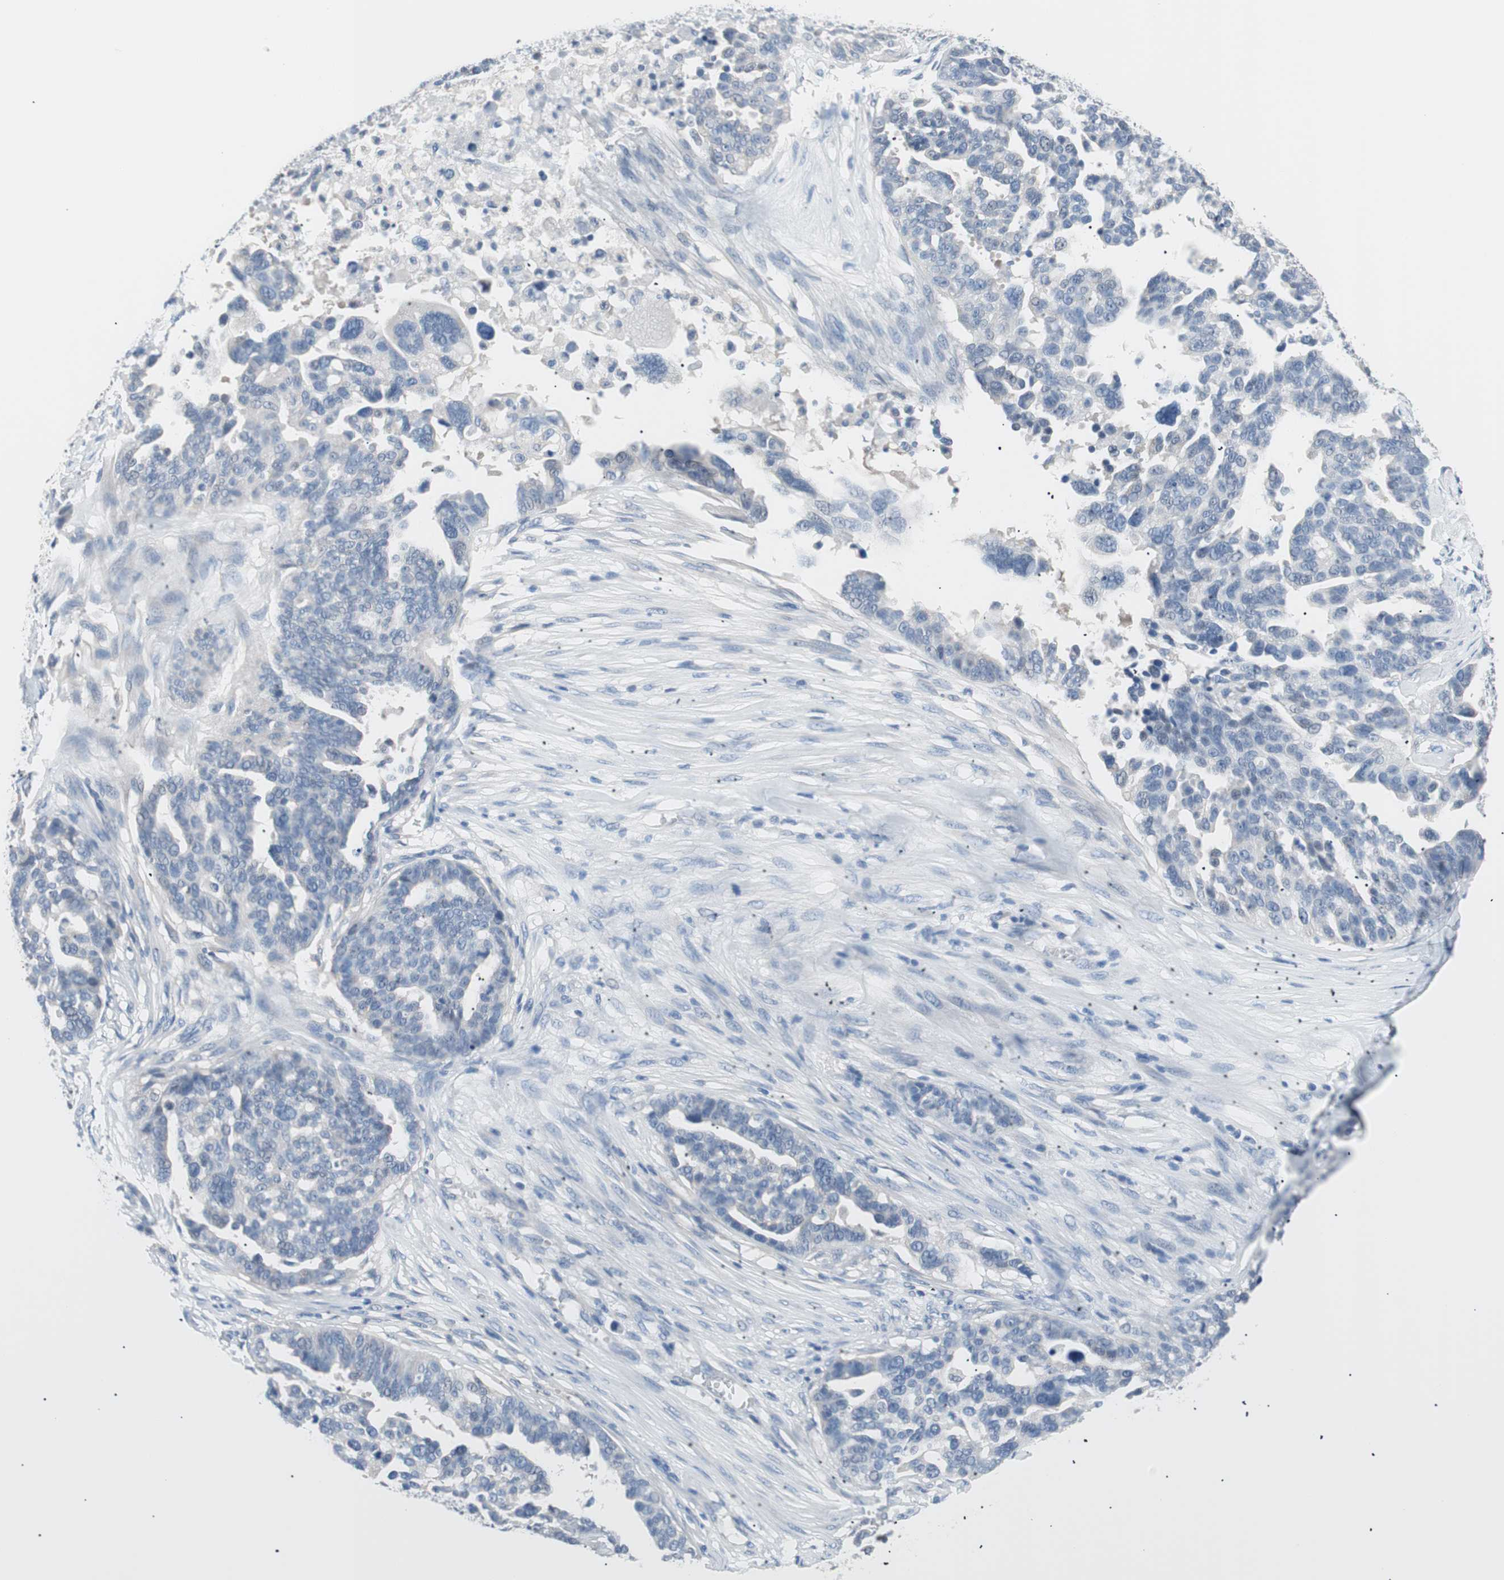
{"staining": {"intensity": "negative", "quantity": "none", "location": "none"}, "tissue": "ovarian cancer", "cell_type": "Tumor cells", "image_type": "cancer", "snomed": [{"axis": "morphology", "description": "Cystadenocarcinoma, serous, NOS"}, {"axis": "topography", "description": "Ovary"}], "caption": "Micrograph shows no significant protein staining in tumor cells of ovarian cancer.", "gene": "VIL1", "patient": {"sex": "female", "age": 59}}